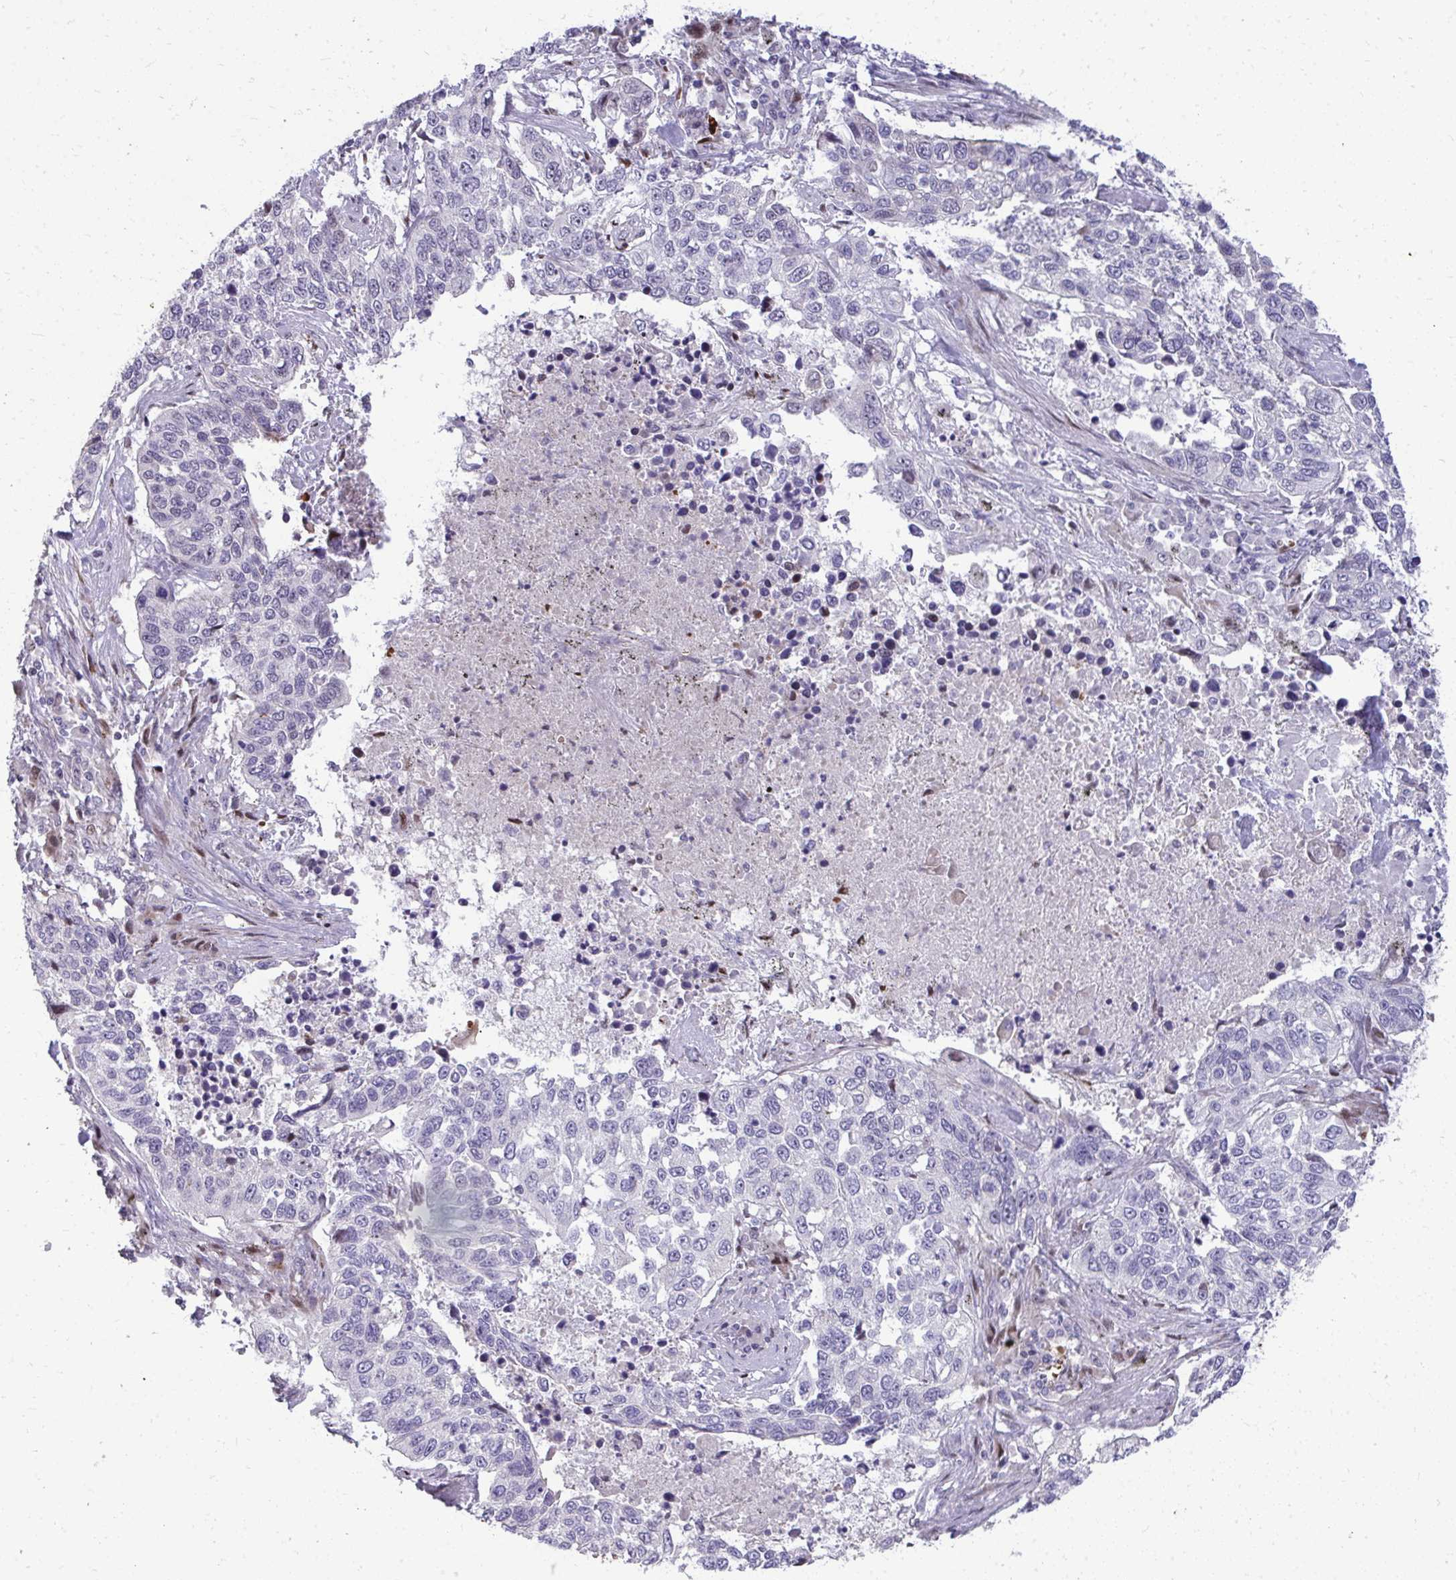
{"staining": {"intensity": "negative", "quantity": "none", "location": "none"}, "tissue": "lung cancer", "cell_type": "Tumor cells", "image_type": "cancer", "snomed": [{"axis": "morphology", "description": "Squamous cell carcinoma, NOS"}, {"axis": "topography", "description": "Lung"}], "caption": "Immunohistochemistry of human lung squamous cell carcinoma reveals no staining in tumor cells.", "gene": "DLX4", "patient": {"sex": "male", "age": 62}}